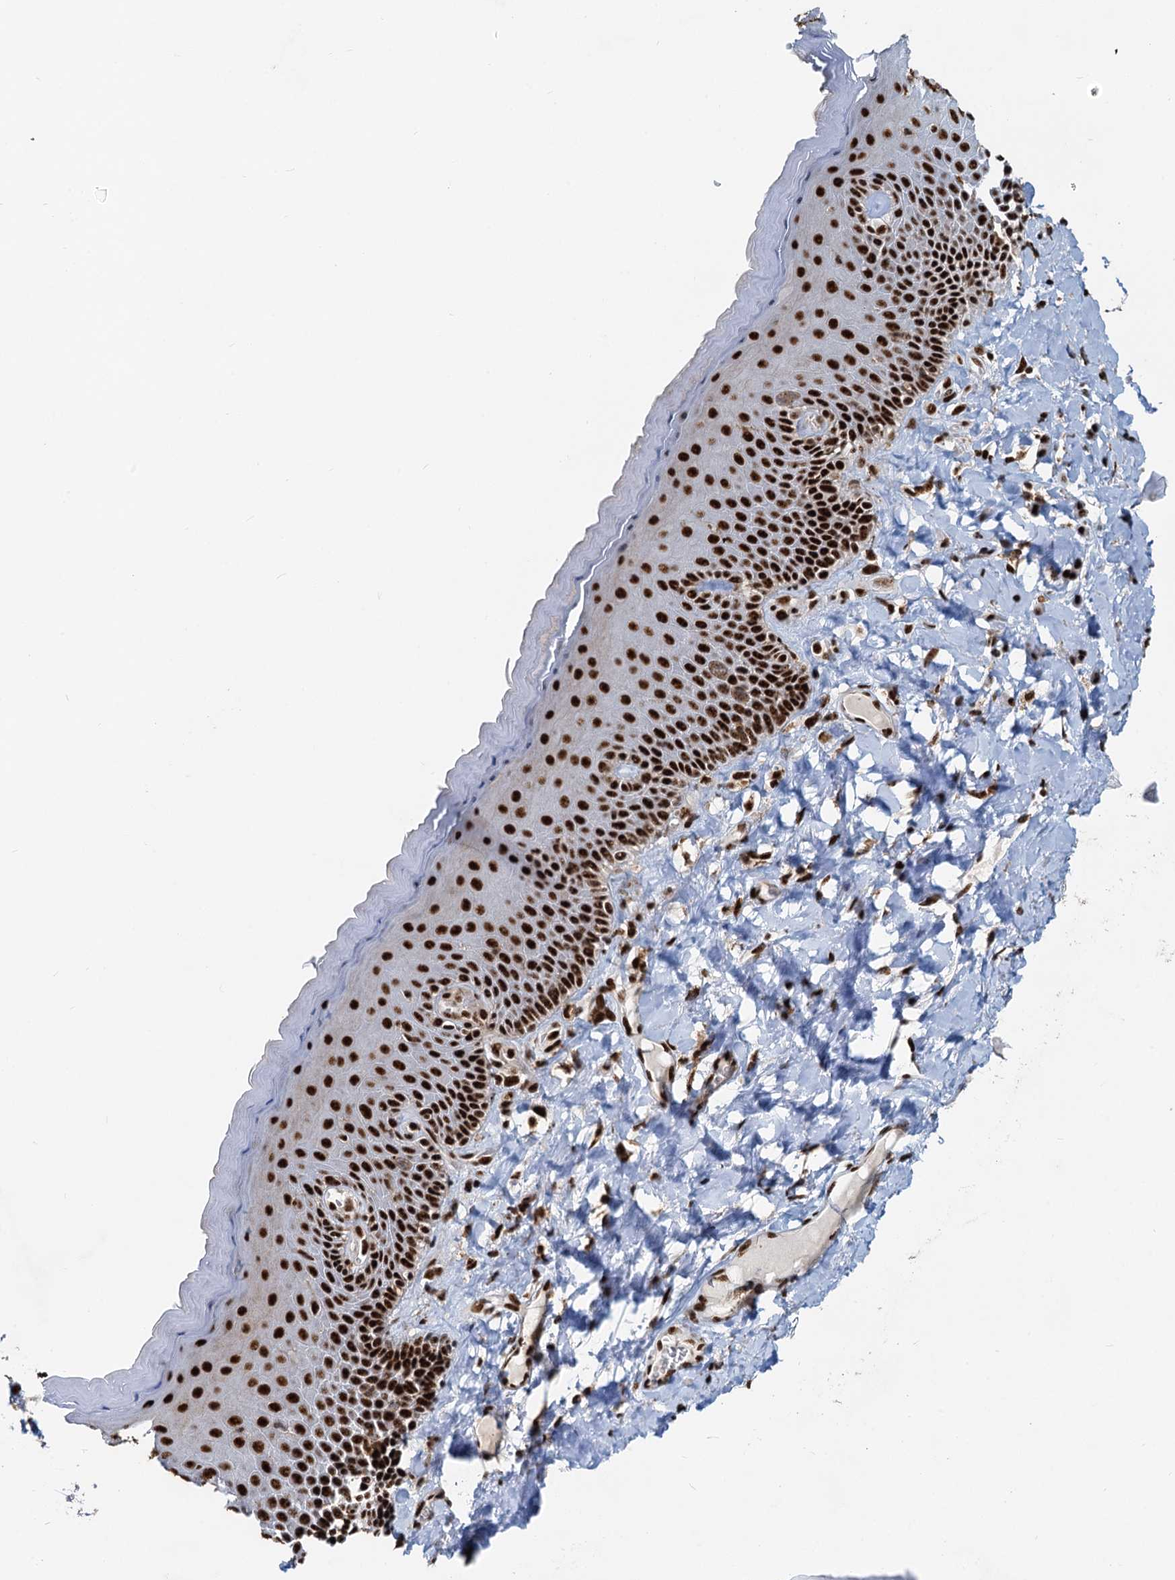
{"staining": {"intensity": "strong", "quantity": ">75%", "location": "nuclear"}, "tissue": "skin", "cell_type": "Epidermal cells", "image_type": "normal", "snomed": [{"axis": "morphology", "description": "Normal tissue, NOS"}, {"axis": "topography", "description": "Anal"}], "caption": "Protein analysis of benign skin shows strong nuclear expression in approximately >75% of epidermal cells.", "gene": "RBM26", "patient": {"sex": "male", "age": 69}}